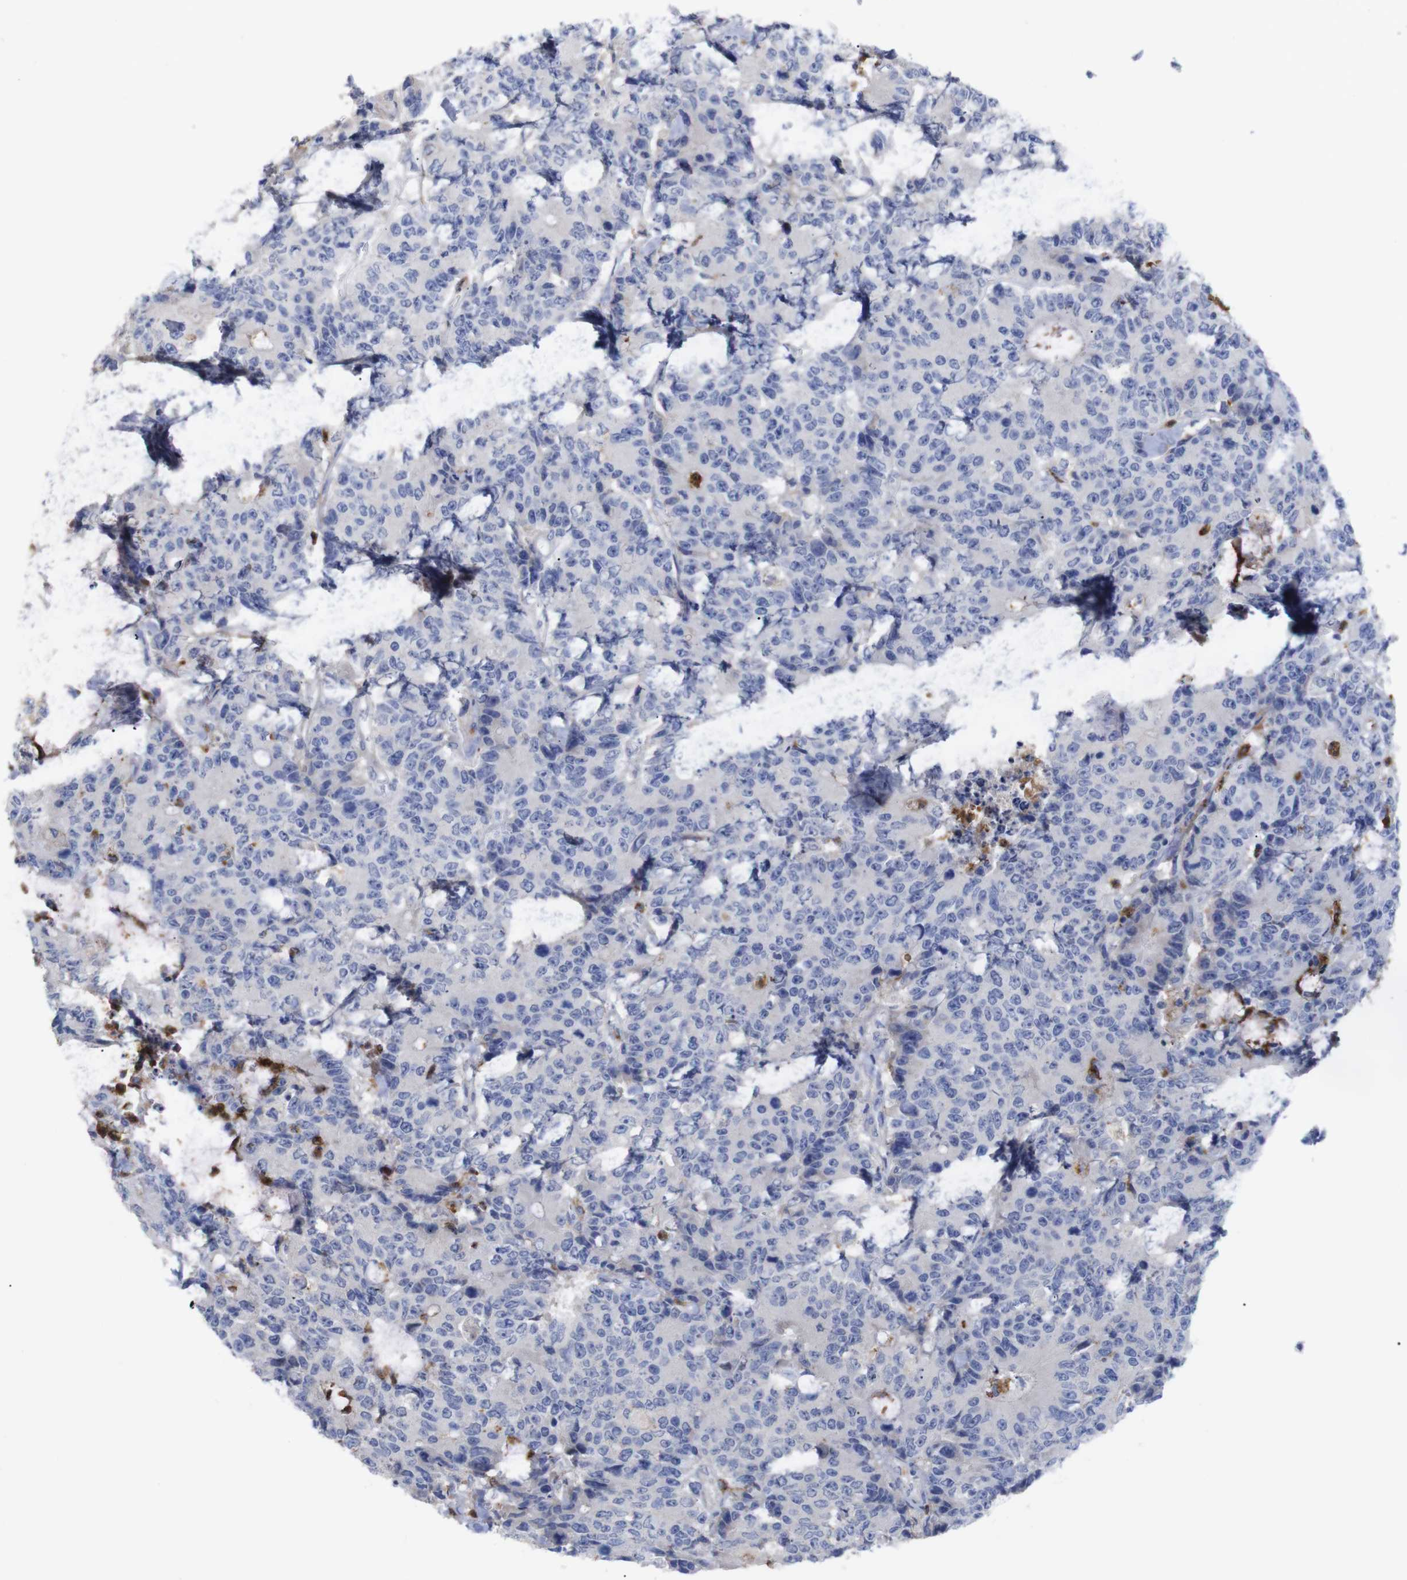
{"staining": {"intensity": "negative", "quantity": "none", "location": "none"}, "tissue": "colorectal cancer", "cell_type": "Tumor cells", "image_type": "cancer", "snomed": [{"axis": "morphology", "description": "Adenocarcinoma, NOS"}, {"axis": "topography", "description": "Colon"}], "caption": "Tumor cells are negative for brown protein staining in colorectal cancer (adenocarcinoma). The staining was performed using DAB to visualize the protein expression in brown, while the nuclei were stained in blue with hematoxylin (Magnification: 20x).", "gene": "C5AR1", "patient": {"sex": "female", "age": 86}}